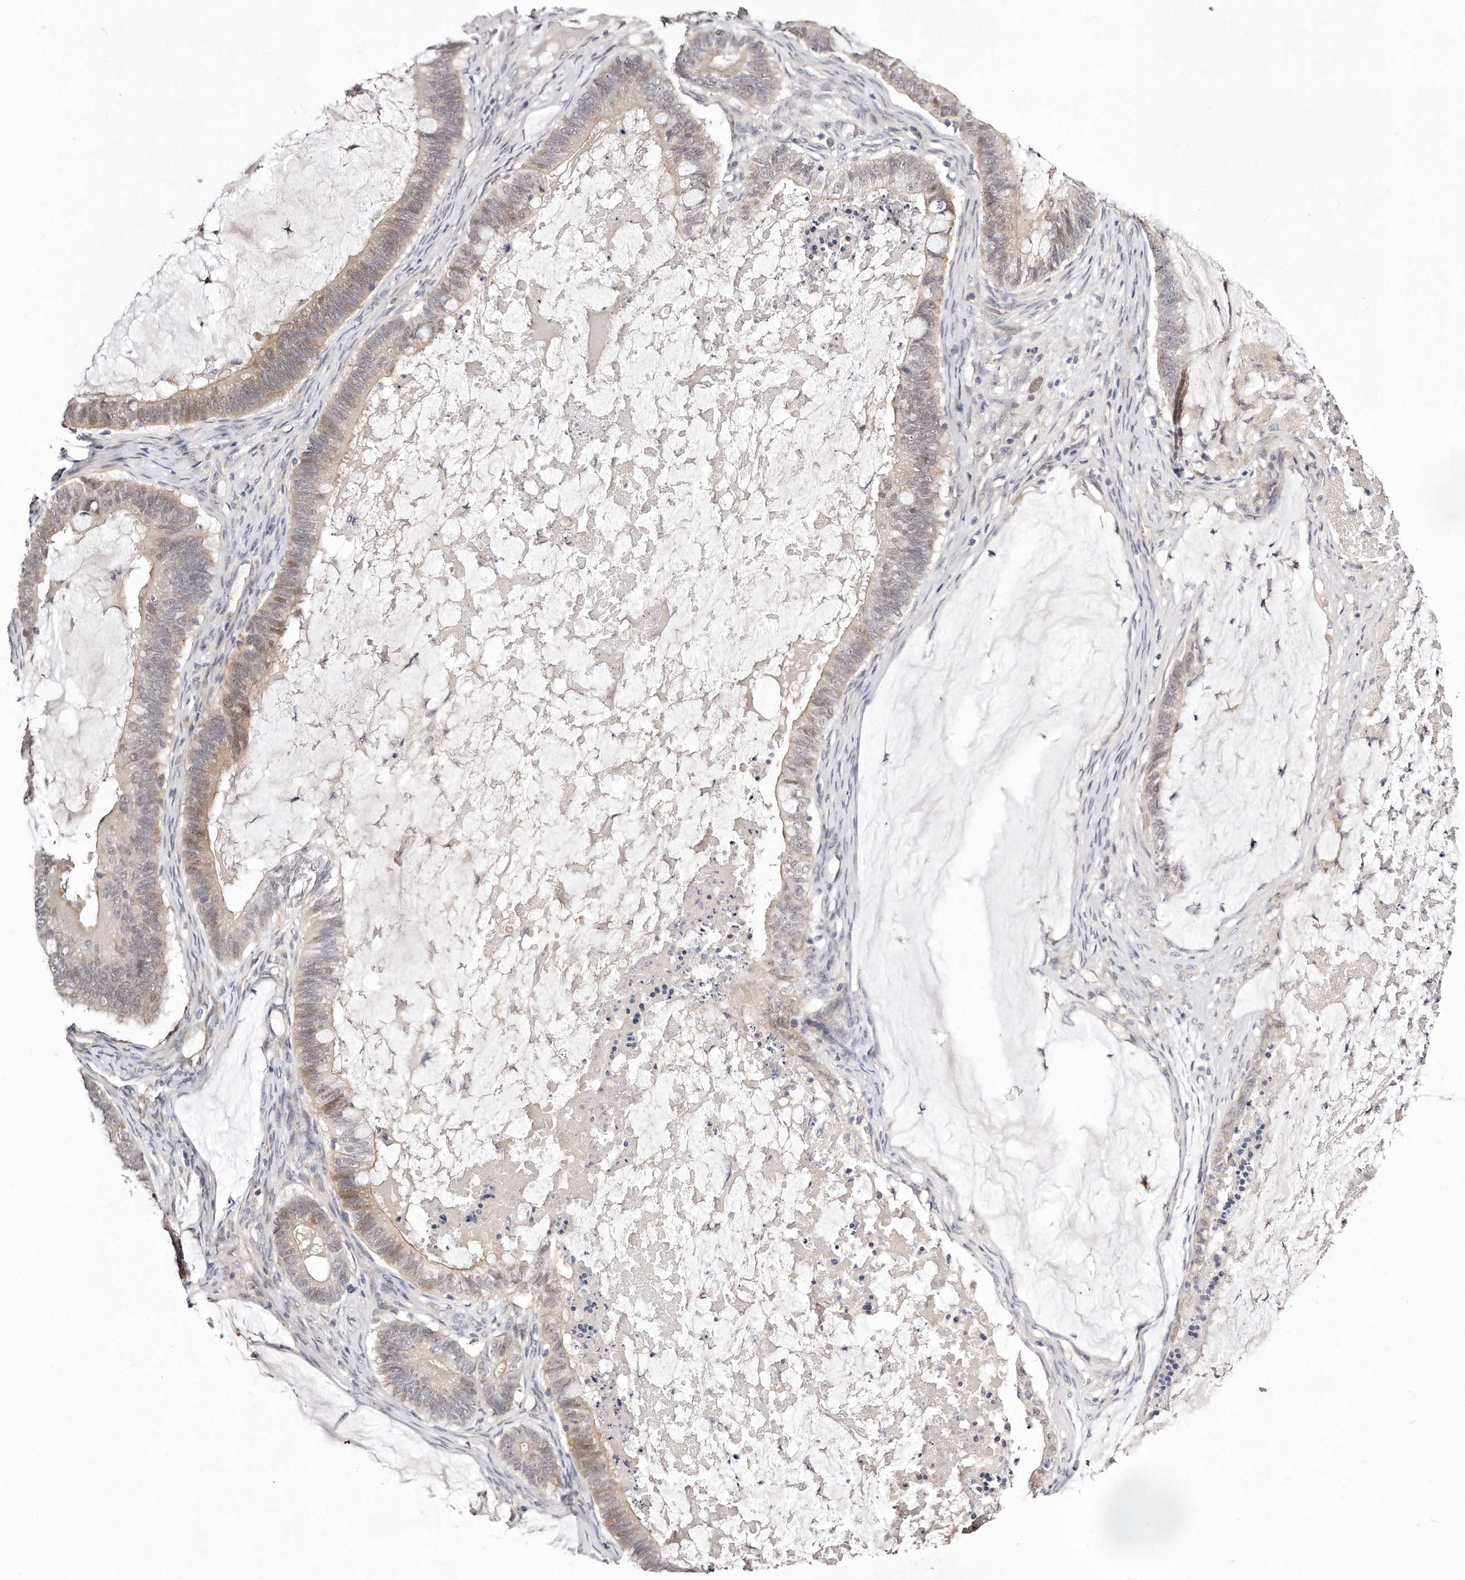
{"staining": {"intensity": "moderate", "quantity": "25%-75%", "location": "cytoplasmic/membranous,nuclear"}, "tissue": "ovarian cancer", "cell_type": "Tumor cells", "image_type": "cancer", "snomed": [{"axis": "morphology", "description": "Cystadenocarcinoma, mucinous, NOS"}, {"axis": "topography", "description": "Ovary"}], "caption": "Protein expression analysis of ovarian mucinous cystadenocarcinoma demonstrates moderate cytoplasmic/membranous and nuclear positivity in about 25%-75% of tumor cells.", "gene": "CASZ1", "patient": {"sex": "female", "age": 61}}